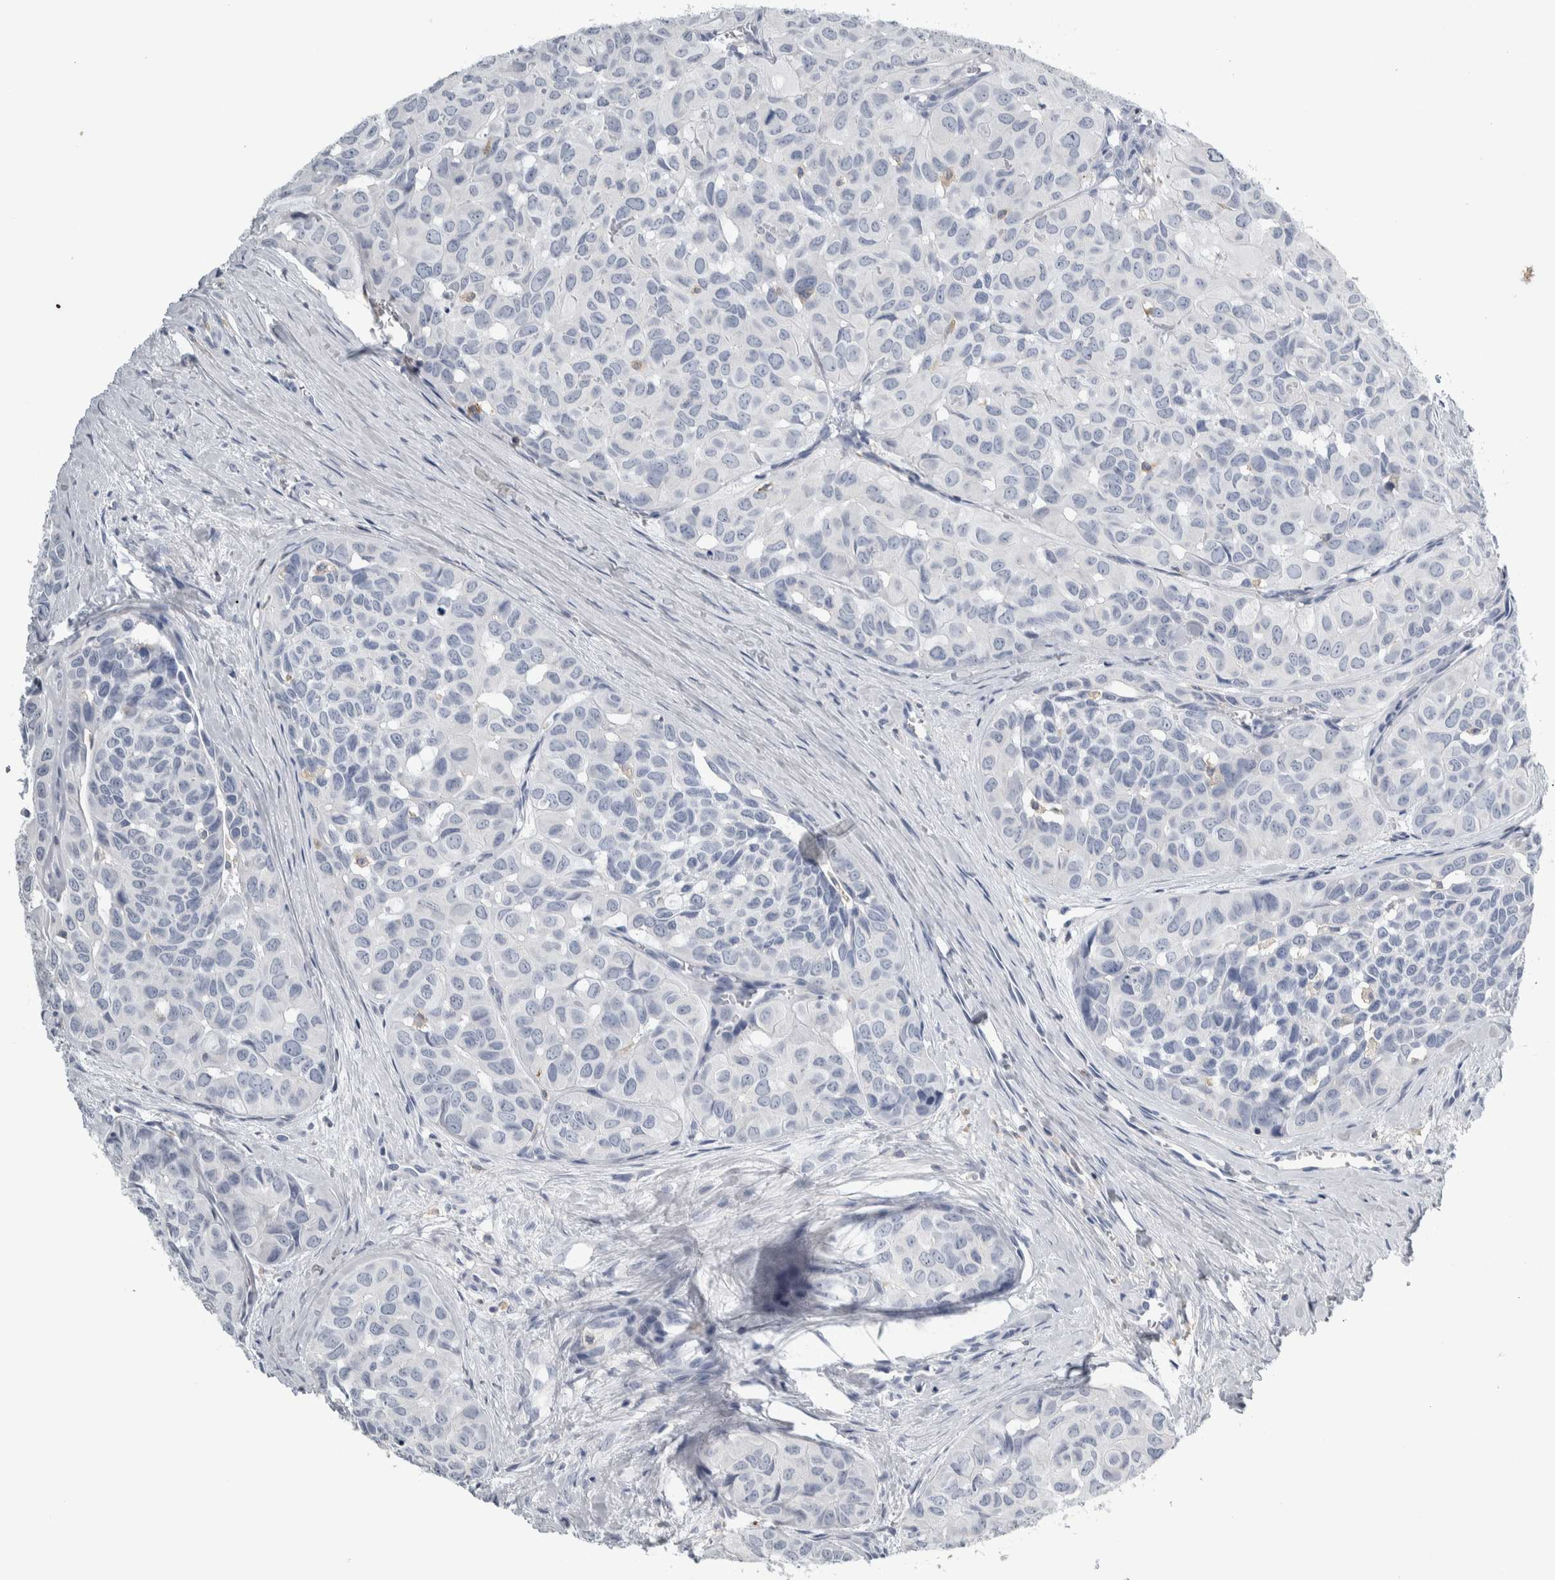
{"staining": {"intensity": "negative", "quantity": "none", "location": "none"}, "tissue": "head and neck cancer", "cell_type": "Tumor cells", "image_type": "cancer", "snomed": [{"axis": "morphology", "description": "Adenocarcinoma, NOS"}, {"axis": "topography", "description": "Salivary gland, NOS"}, {"axis": "topography", "description": "Head-Neck"}], "caption": "IHC of human head and neck cancer (adenocarcinoma) exhibits no positivity in tumor cells.", "gene": "SKAP2", "patient": {"sex": "female", "age": 76}}